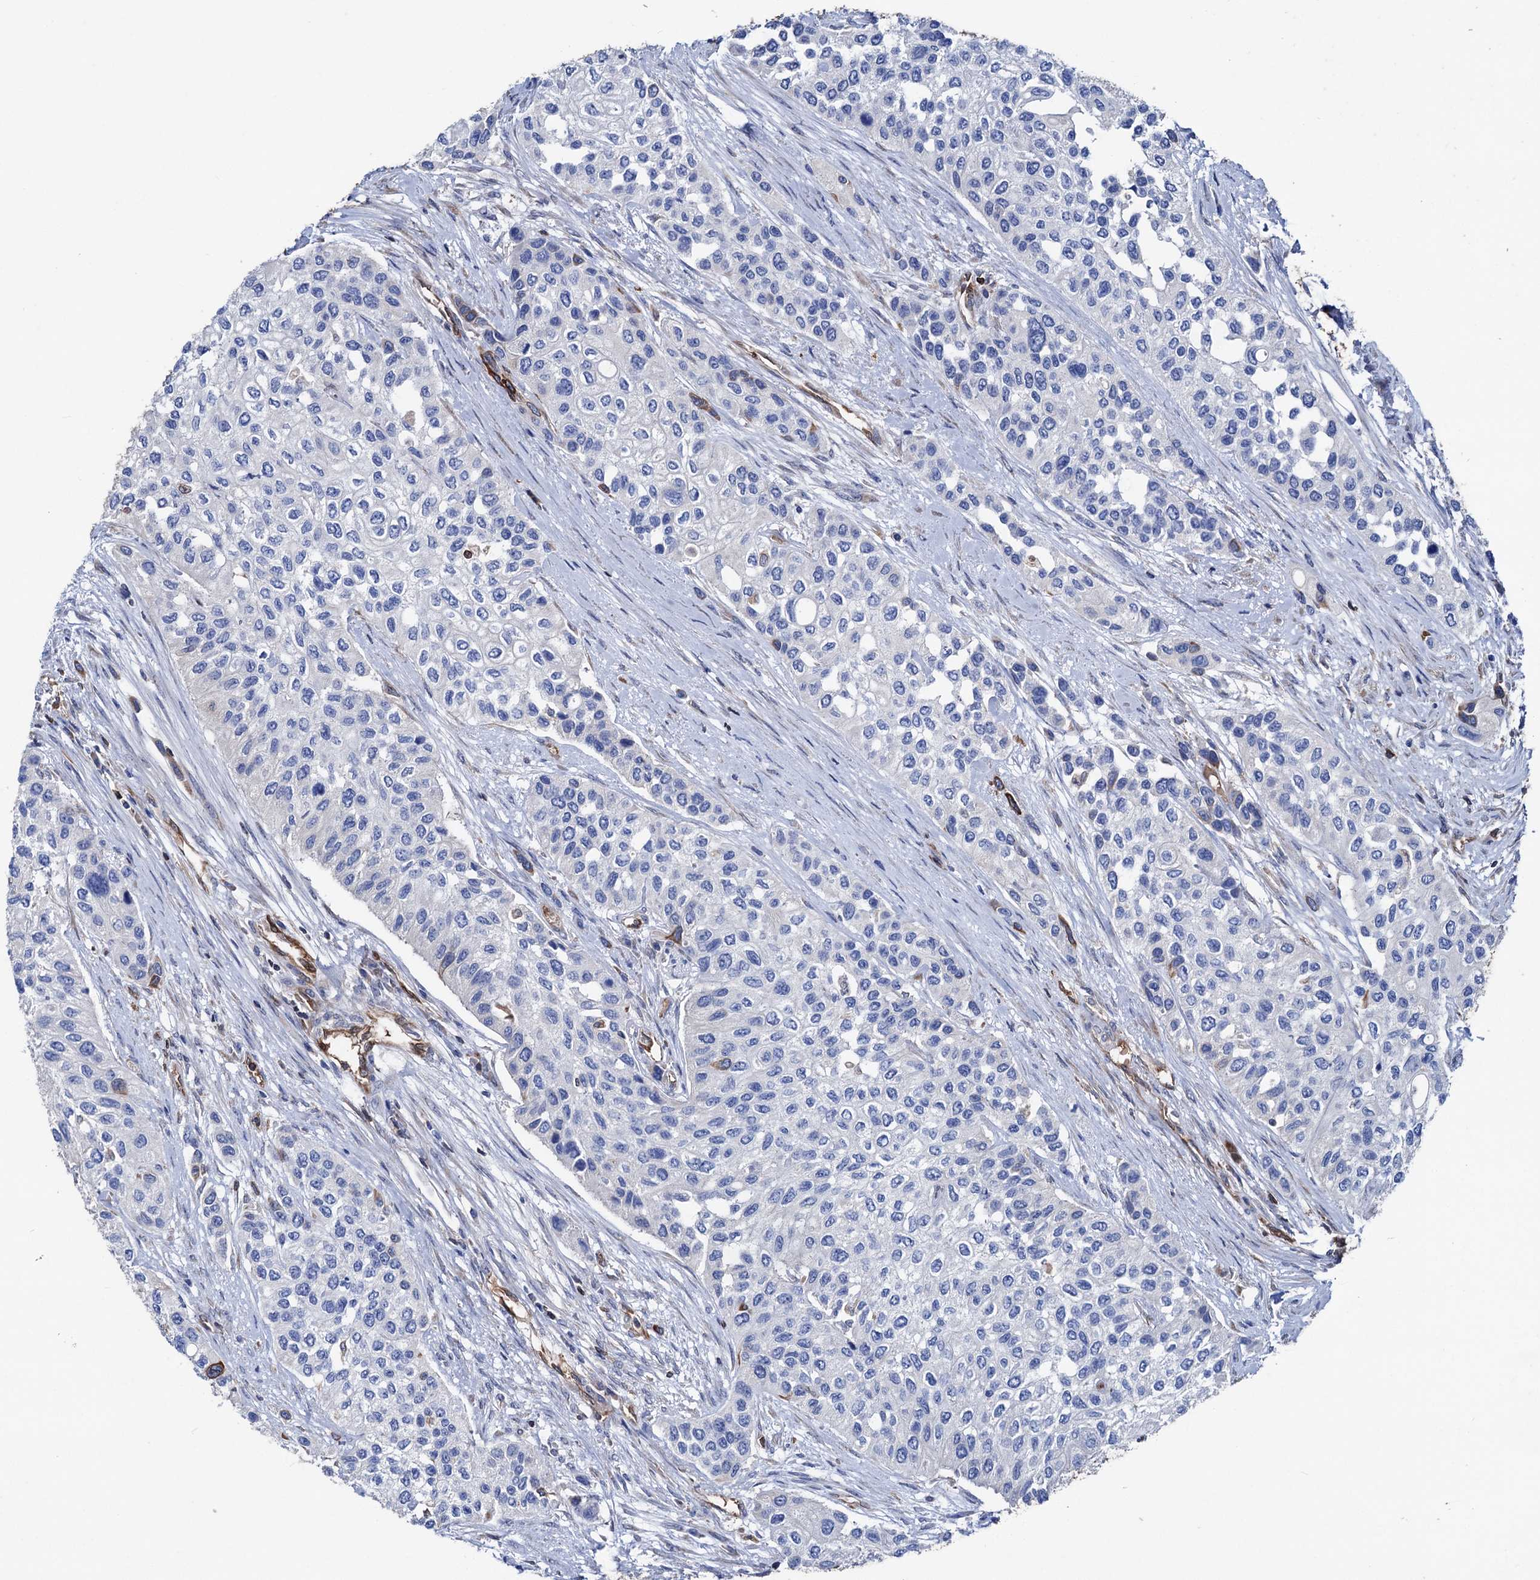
{"staining": {"intensity": "negative", "quantity": "none", "location": "none"}, "tissue": "urothelial cancer", "cell_type": "Tumor cells", "image_type": "cancer", "snomed": [{"axis": "morphology", "description": "Normal tissue, NOS"}, {"axis": "morphology", "description": "Urothelial carcinoma, High grade"}, {"axis": "topography", "description": "Vascular tissue"}, {"axis": "topography", "description": "Urinary bladder"}], "caption": "Urothelial cancer stained for a protein using immunohistochemistry displays no expression tumor cells.", "gene": "STING1", "patient": {"sex": "female", "age": 56}}